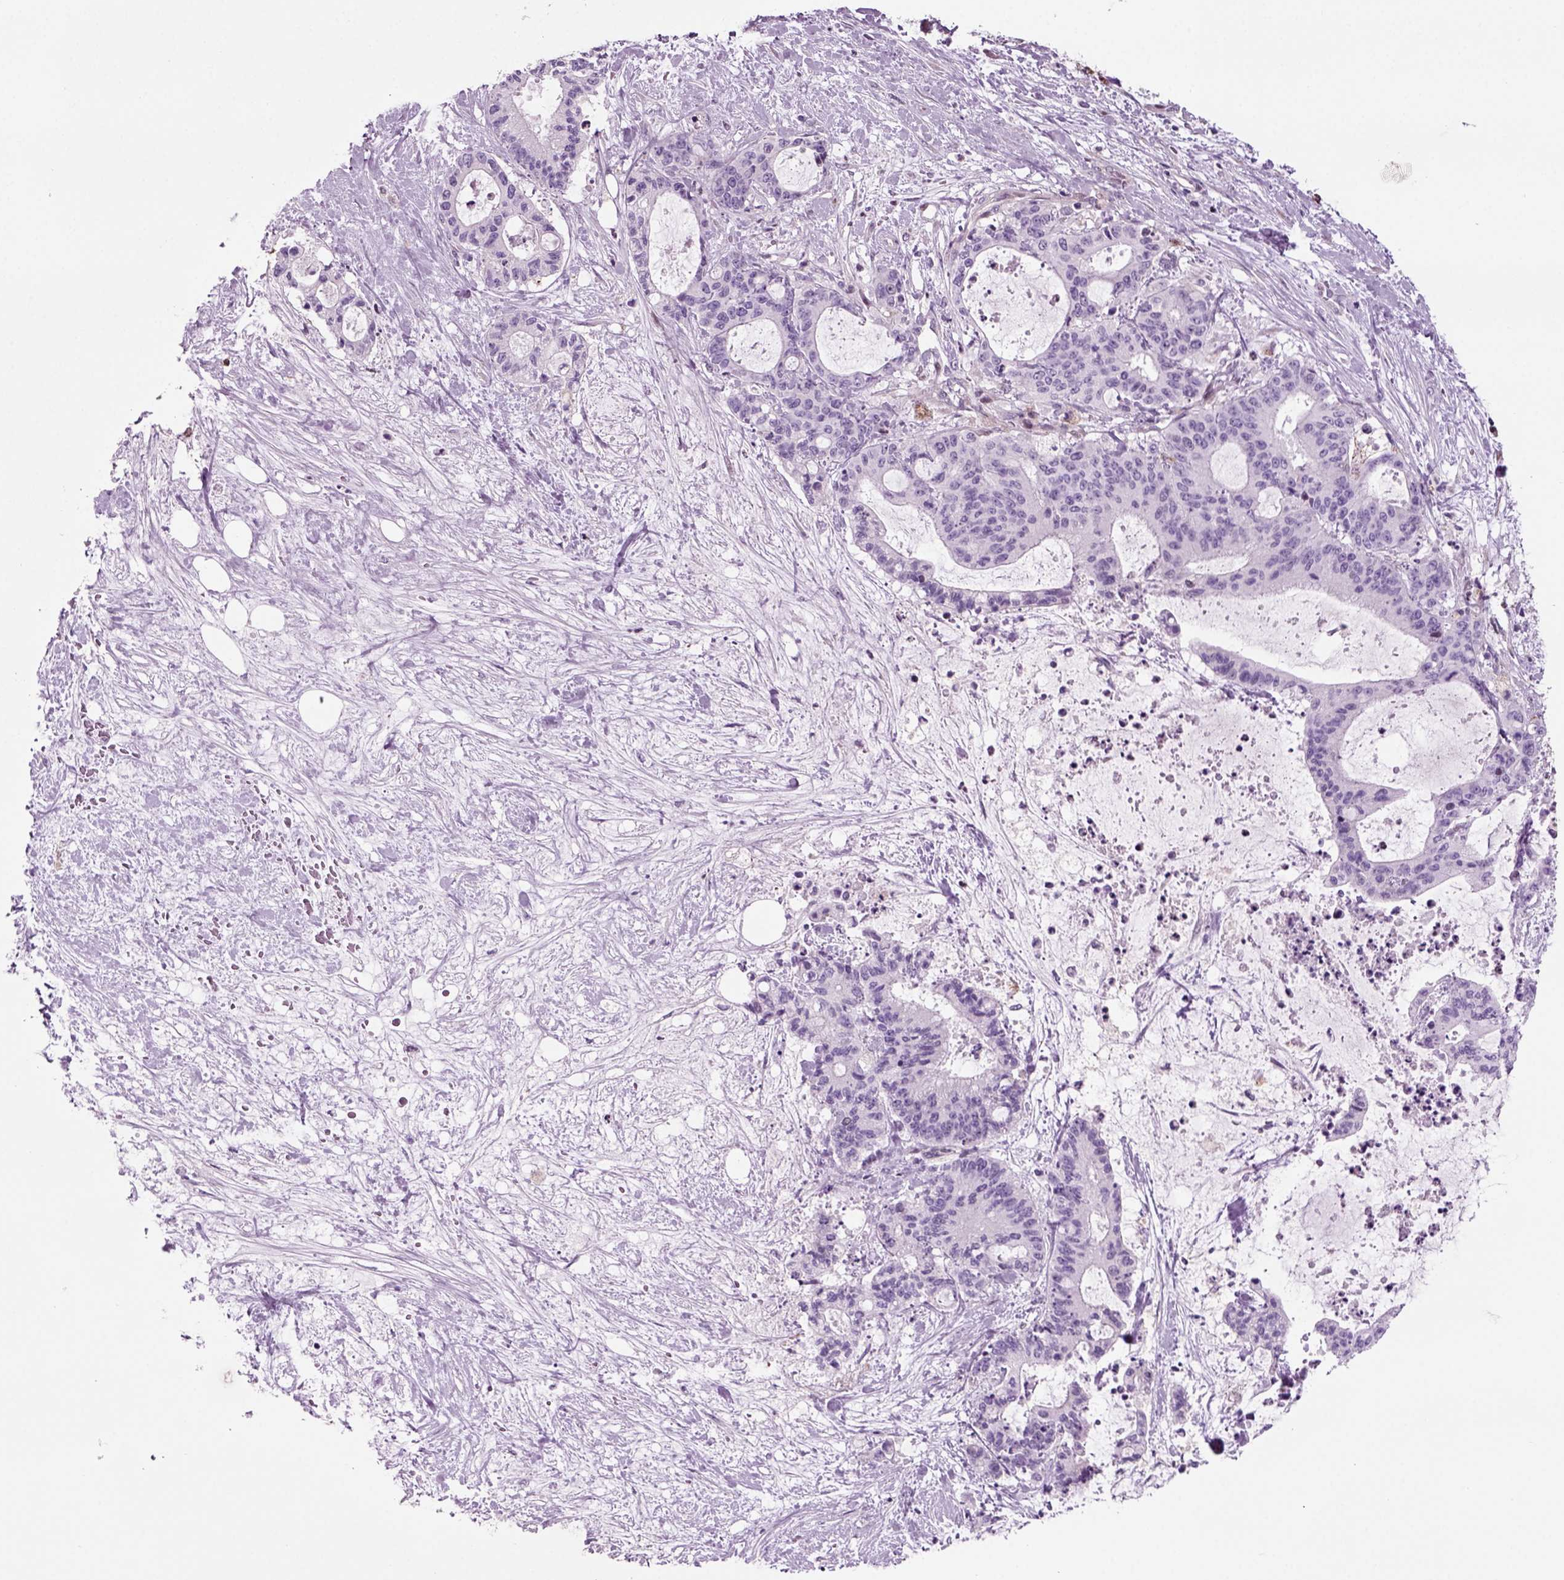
{"staining": {"intensity": "negative", "quantity": "none", "location": "none"}, "tissue": "liver cancer", "cell_type": "Tumor cells", "image_type": "cancer", "snomed": [{"axis": "morphology", "description": "Cholangiocarcinoma"}, {"axis": "topography", "description": "Liver"}], "caption": "The histopathology image exhibits no significant expression in tumor cells of liver cancer (cholangiocarcinoma).", "gene": "ARID3A", "patient": {"sex": "female", "age": 73}}